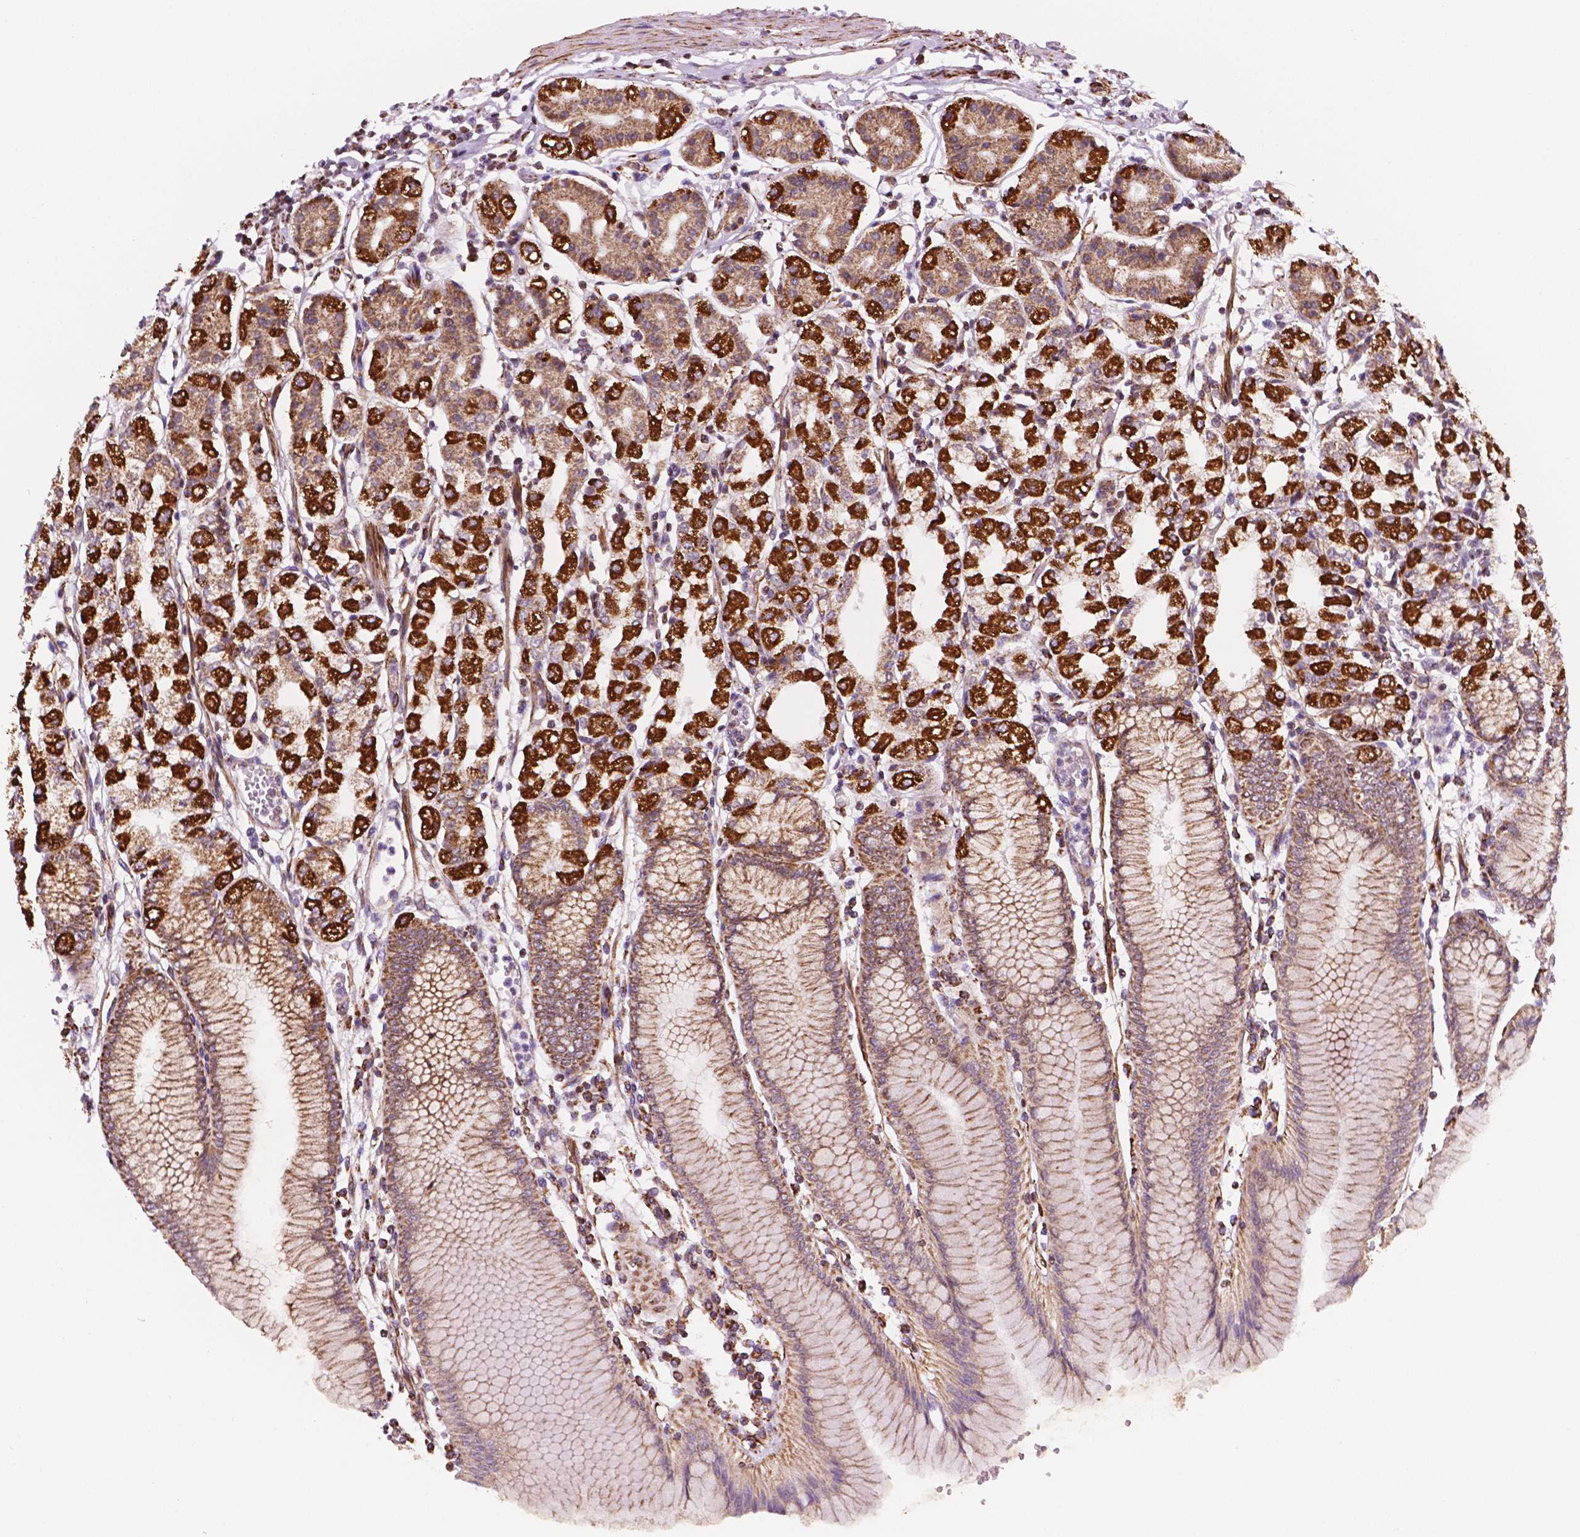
{"staining": {"intensity": "strong", "quantity": ">75%", "location": "cytoplasmic/membranous"}, "tissue": "stomach", "cell_type": "Glandular cells", "image_type": "normal", "snomed": [{"axis": "morphology", "description": "Normal tissue, NOS"}, {"axis": "topography", "description": "Skeletal muscle"}, {"axis": "topography", "description": "Stomach"}], "caption": "Strong cytoplasmic/membranous staining is seen in approximately >75% of glandular cells in unremarkable stomach. (brown staining indicates protein expression, while blue staining denotes nuclei).", "gene": "GEMIN4", "patient": {"sex": "female", "age": 57}}